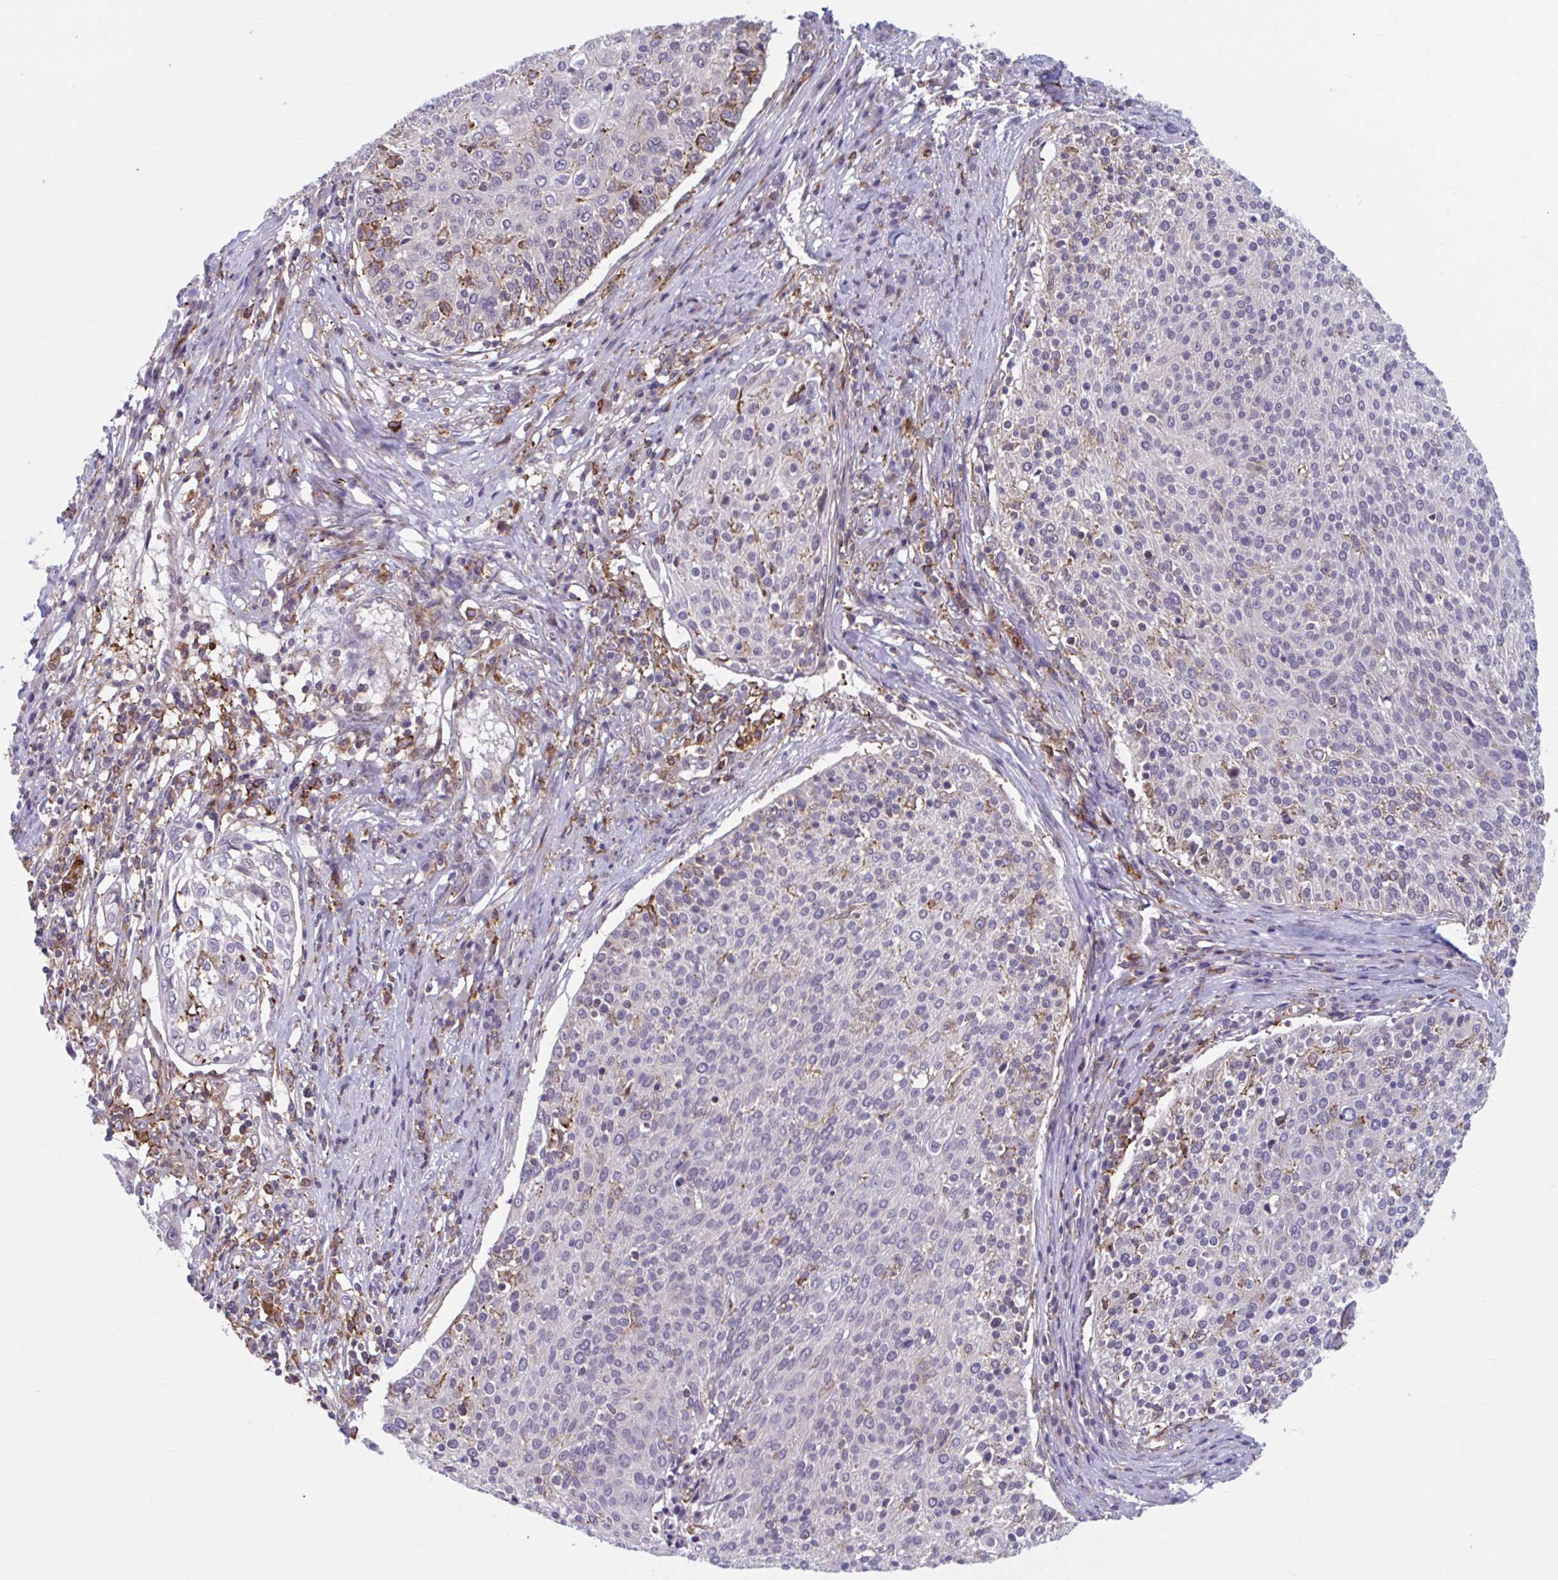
{"staining": {"intensity": "negative", "quantity": "none", "location": "none"}, "tissue": "cervical cancer", "cell_type": "Tumor cells", "image_type": "cancer", "snomed": [{"axis": "morphology", "description": "Squamous cell carcinoma, NOS"}, {"axis": "topography", "description": "Cervix"}], "caption": "The IHC histopathology image has no significant positivity in tumor cells of squamous cell carcinoma (cervical) tissue.", "gene": "ADAT3", "patient": {"sex": "female", "age": 31}}